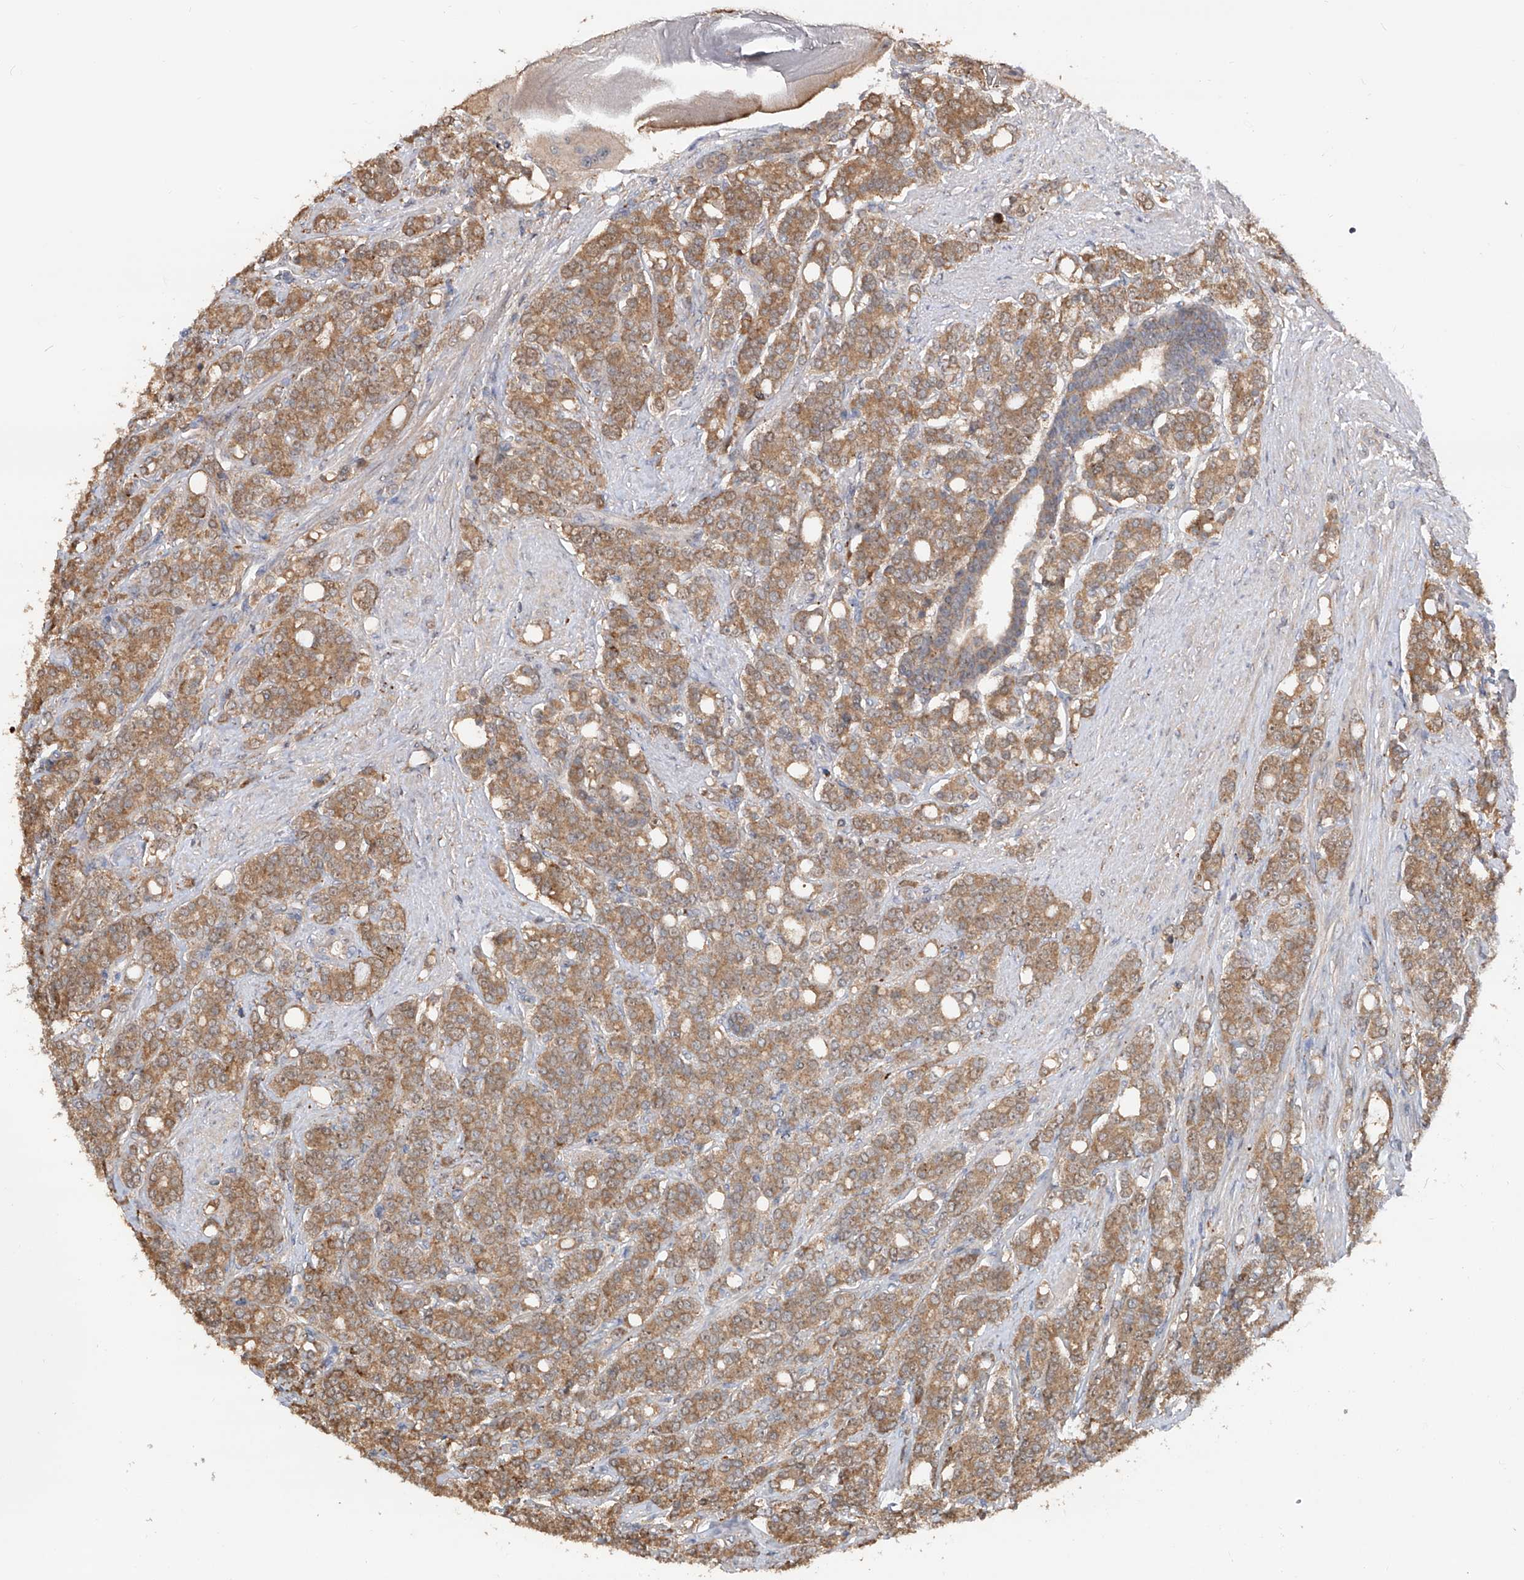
{"staining": {"intensity": "moderate", "quantity": ">75%", "location": "cytoplasmic/membranous"}, "tissue": "prostate cancer", "cell_type": "Tumor cells", "image_type": "cancer", "snomed": [{"axis": "morphology", "description": "Adenocarcinoma, High grade"}, {"axis": "topography", "description": "Prostate"}], "caption": "Protein expression analysis of human prostate cancer (high-grade adenocarcinoma) reveals moderate cytoplasmic/membranous positivity in about >75% of tumor cells. Using DAB (3,3'-diaminobenzidine) (brown) and hematoxylin (blue) stains, captured at high magnification using brightfield microscopy.", "gene": "EDN1", "patient": {"sex": "male", "age": 62}}